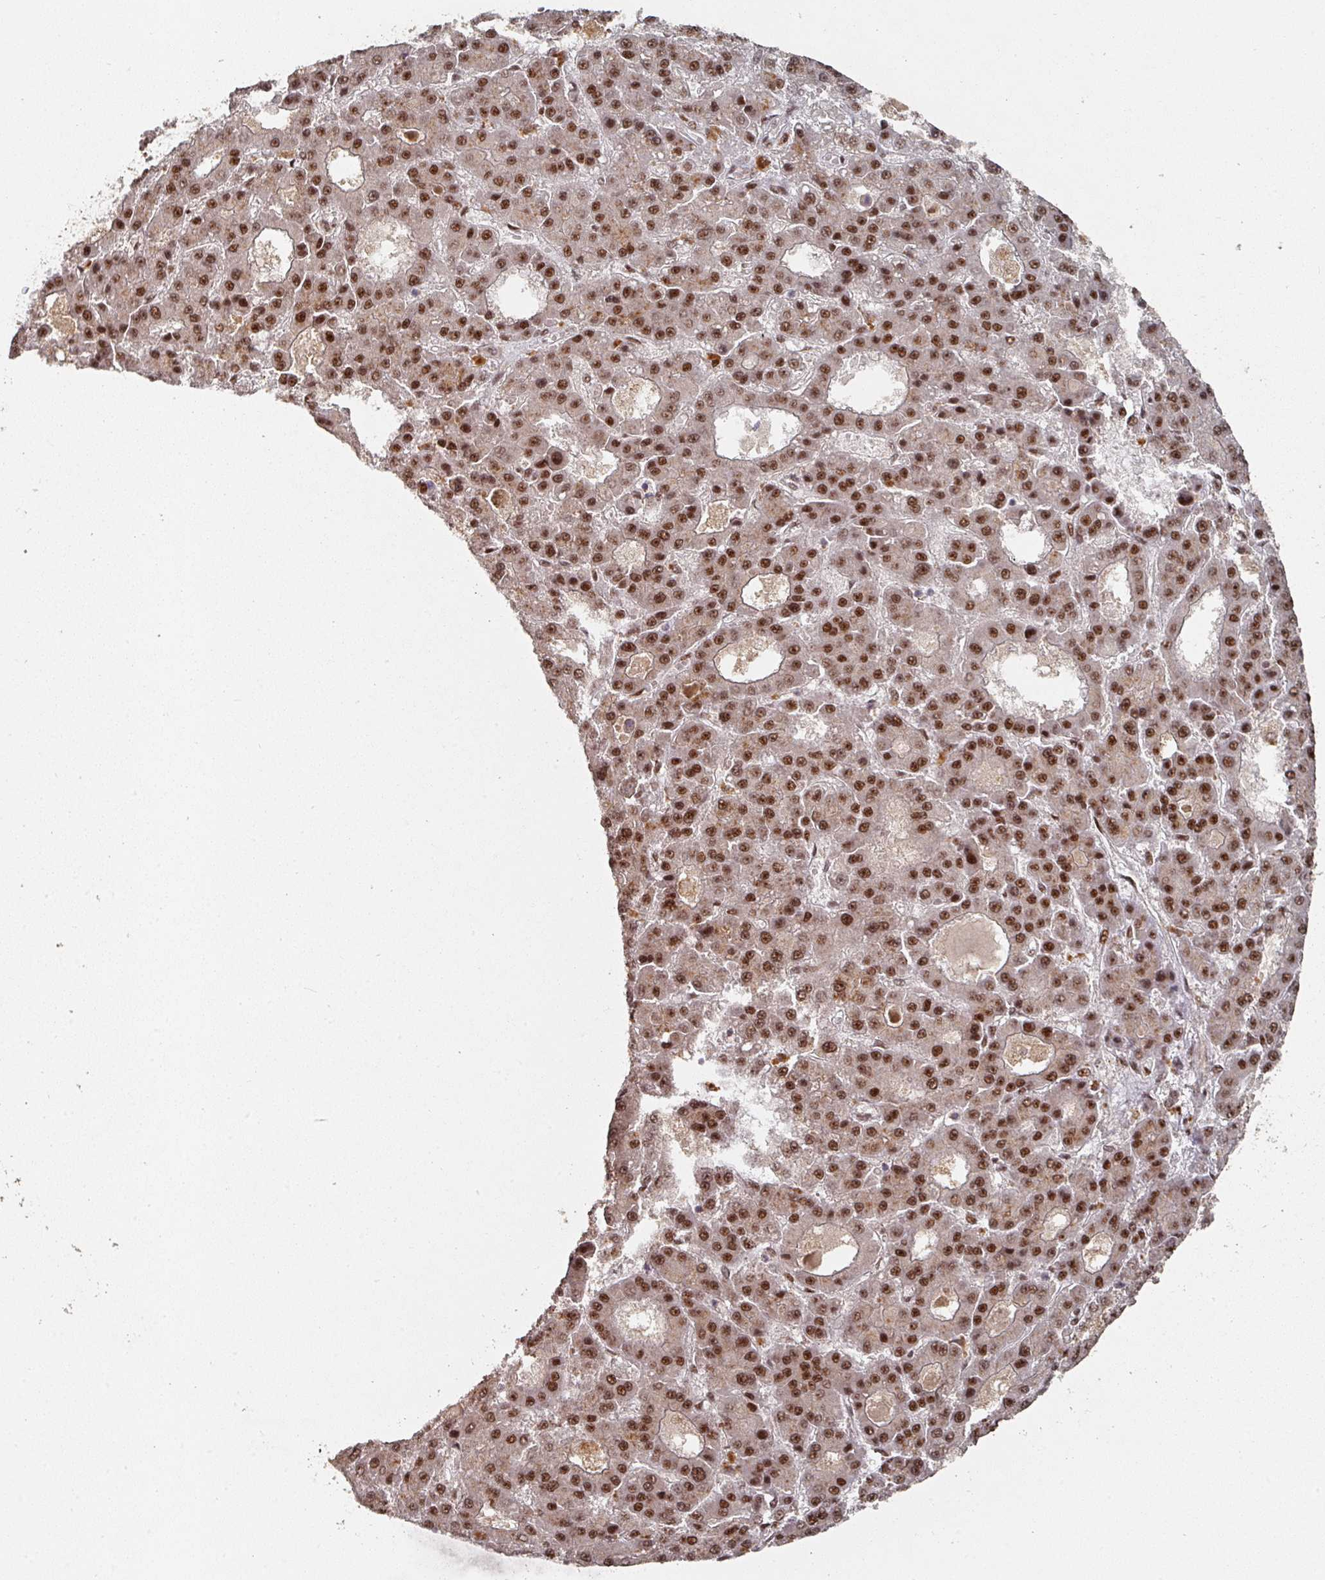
{"staining": {"intensity": "strong", "quantity": ">75%", "location": "nuclear"}, "tissue": "liver cancer", "cell_type": "Tumor cells", "image_type": "cancer", "snomed": [{"axis": "morphology", "description": "Carcinoma, Hepatocellular, NOS"}, {"axis": "topography", "description": "Liver"}], "caption": "A photomicrograph of liver hepatocellular carcinoma stained for a protein demonstrates strong nuclear brown staining in tumor cells.", "gene": "MEPCE", "patient": {"sex": "male", "age": 70}}